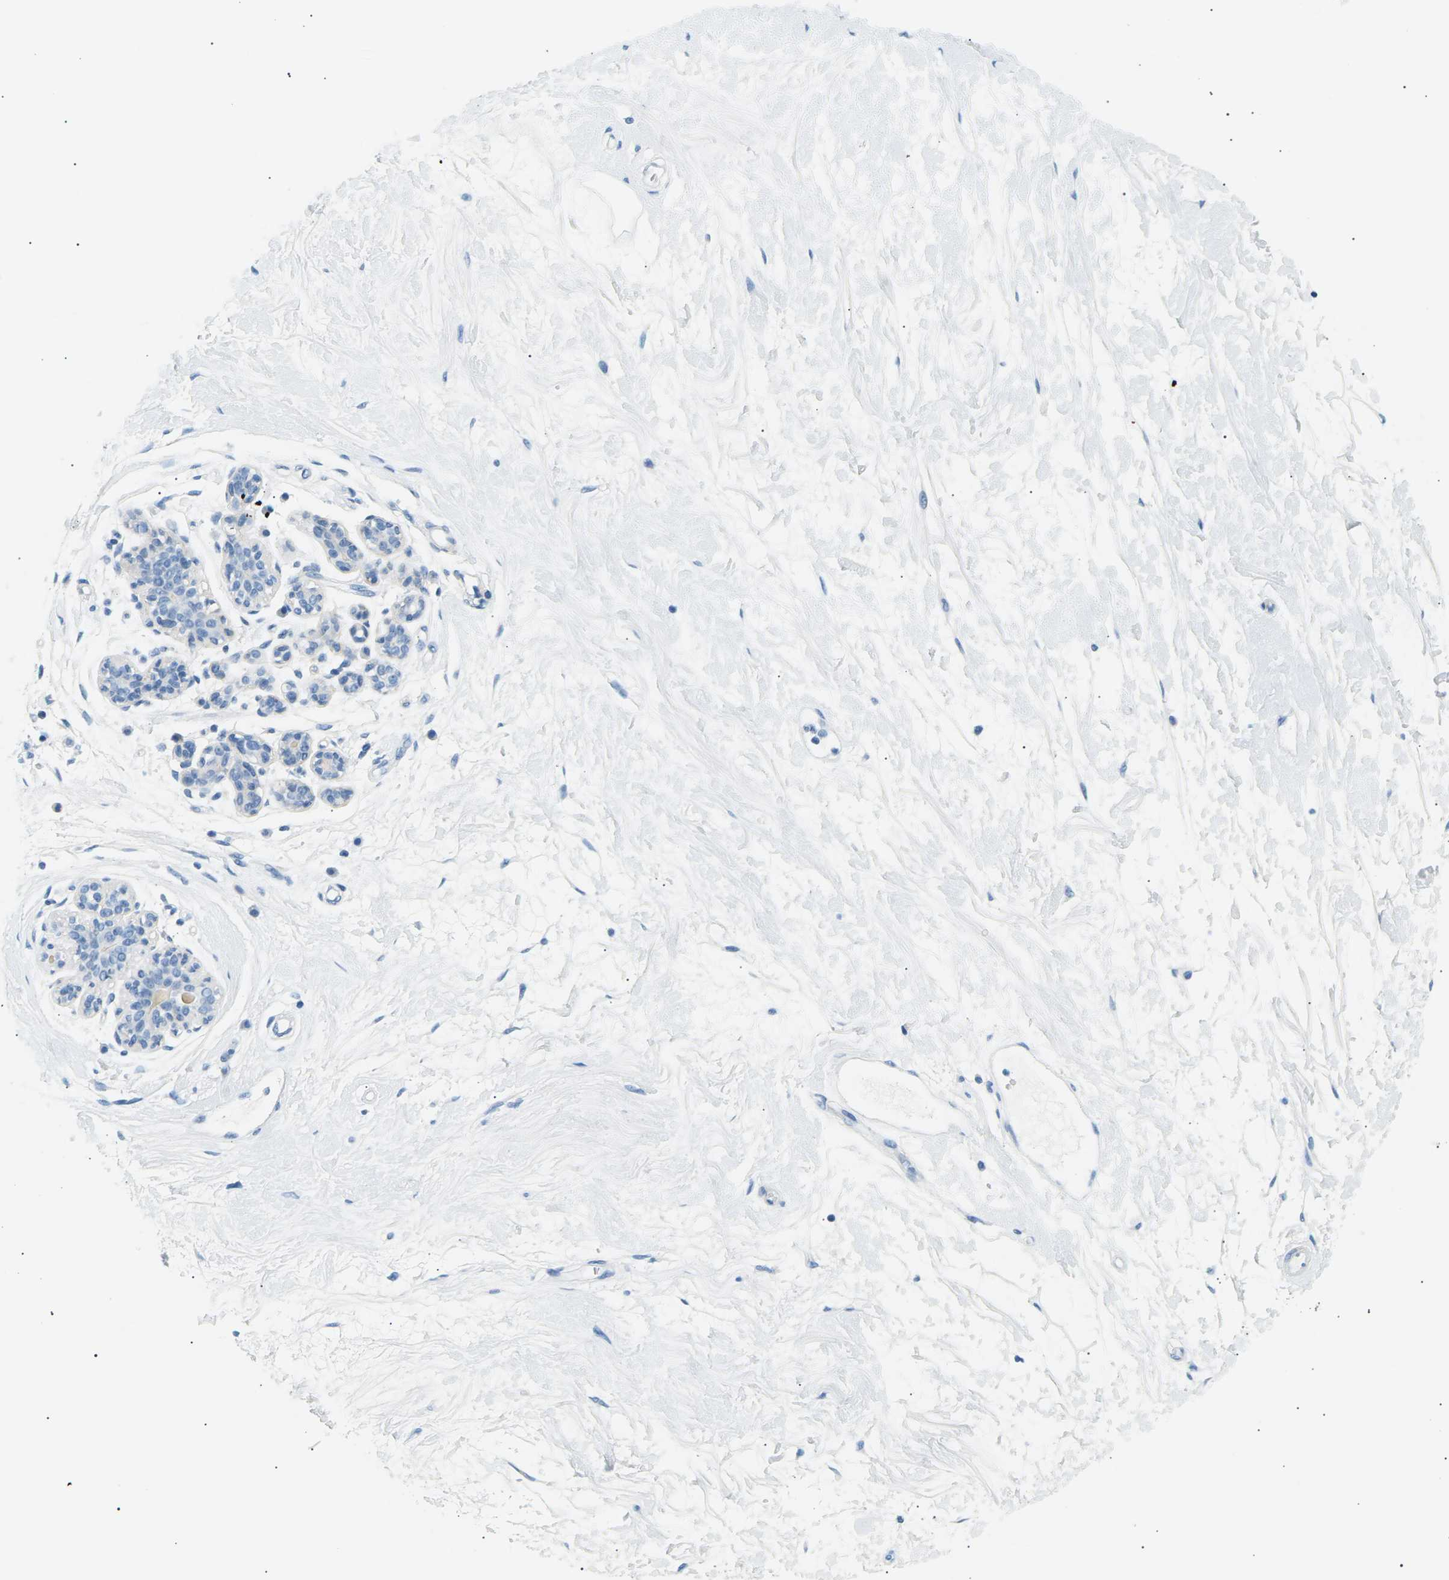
{"staining": {"intensity": "negative", "quantity": "none", "location": "none"}, "tissue": "breast", "cell_type": "Adipocytes", "image_type": "normal", "snomed": [{"axis": "morphology", "description": "Normal tissue, NOS"}, {"axis": "morphology", "description": "Lobular carcinoma"}, {"axis": "topography", "description": "Breast"}], "caption": "Immunohistochemistry image of normal breast: breast stained with DAB shows no significant protein staining in adipocytes.", "gene": "SEPTIN5", "patient": {"sex": "female", "age": 59}}